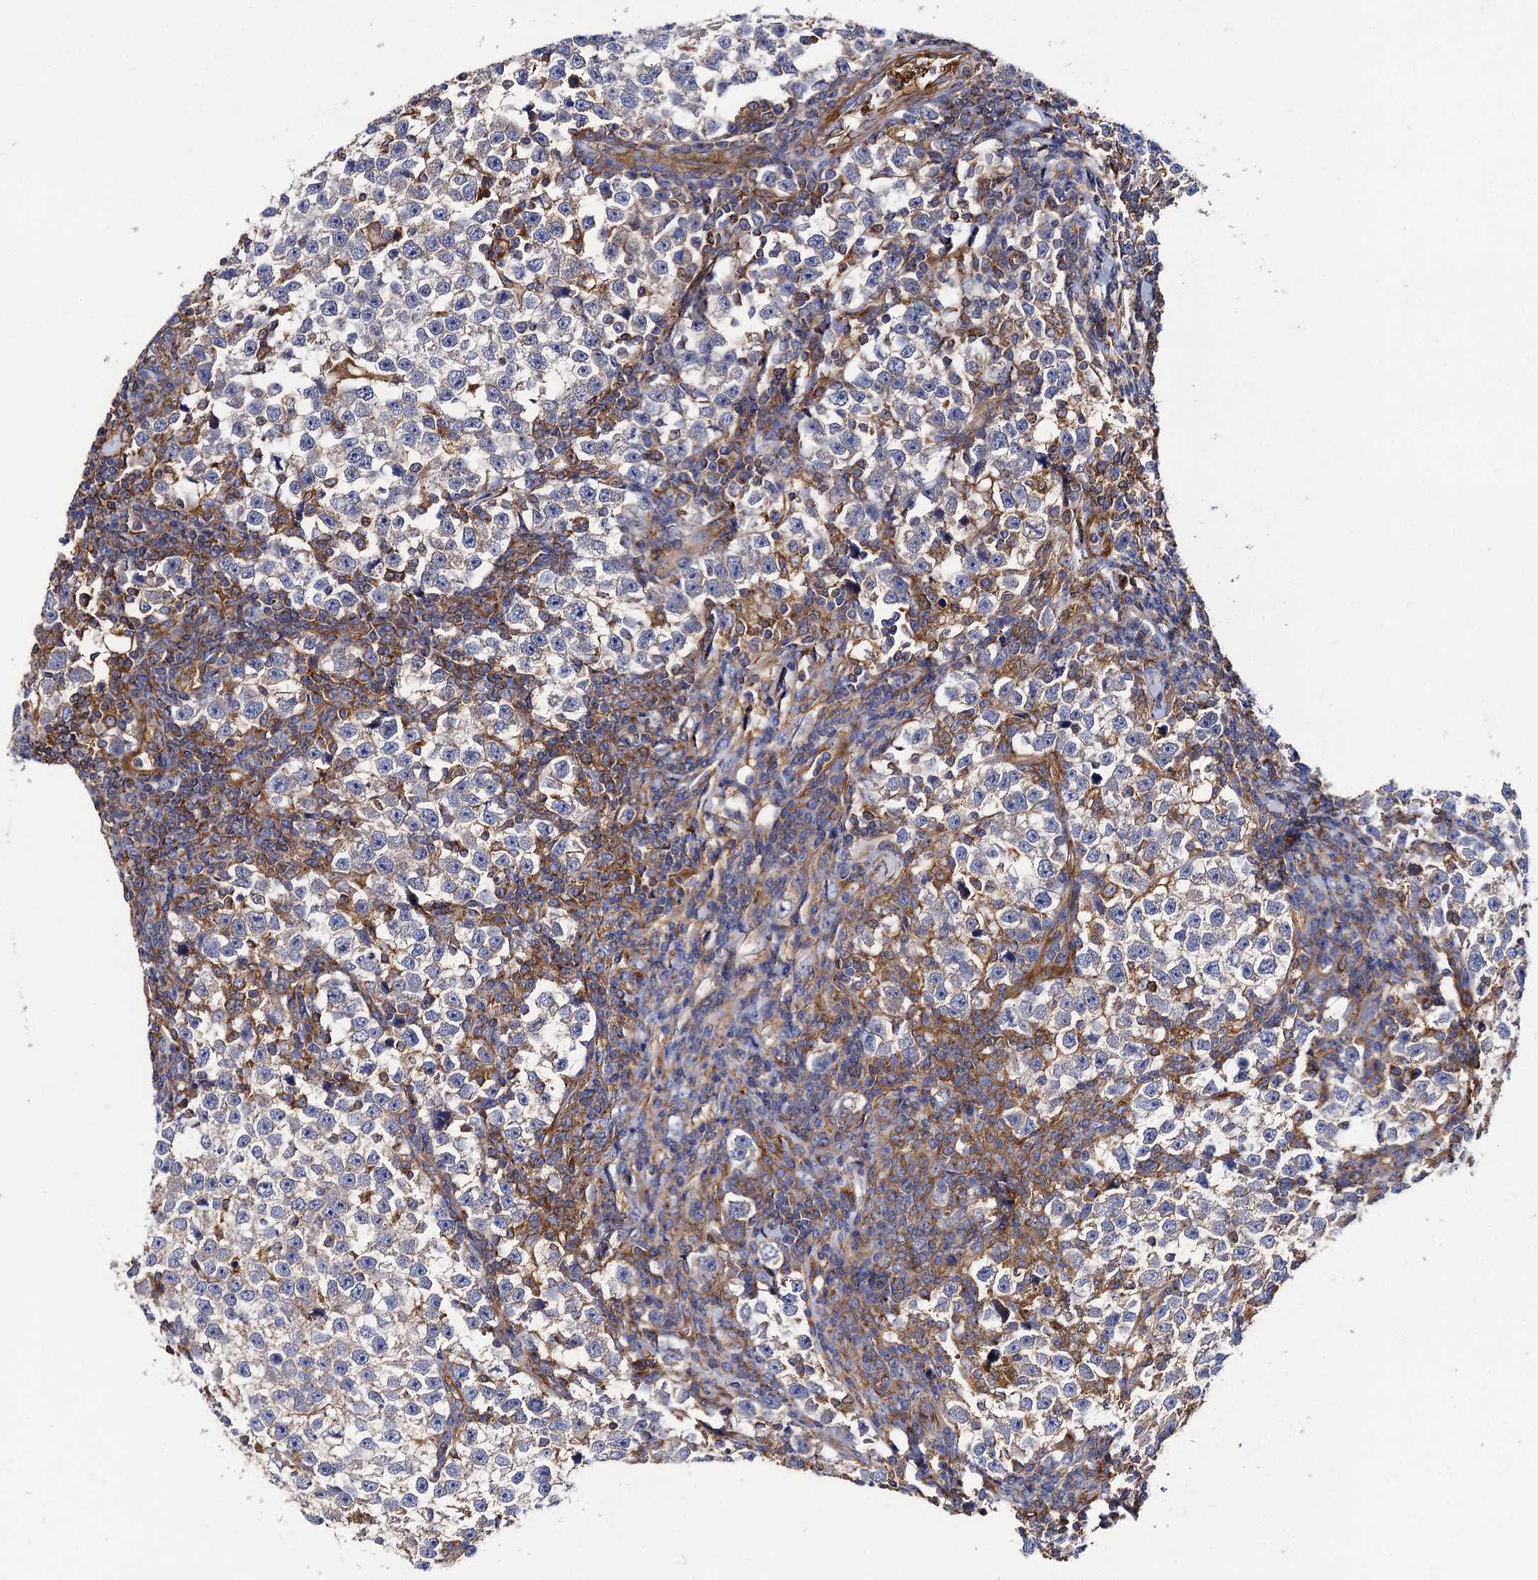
{"staining": {"intensity": "negative", "quantity": "none", "location": "none"}, "tissue": "testis cancer", "cell_type": "Tumor cells", "image_type": "cancer", "snomed": [{"axis": "morphology", "description": "Normal tissue, NOS"}, {"axis": "morphology", "description": "Seminoma, NOS"}, {"axis": "topography", "description": "Testis"}], "caption": "DAB immunohistochemical staining of testis seminoma displays no significant expression in tumor cells.", "gene": "DYDC1", "patient": {"sex": "male", "age": 43}}